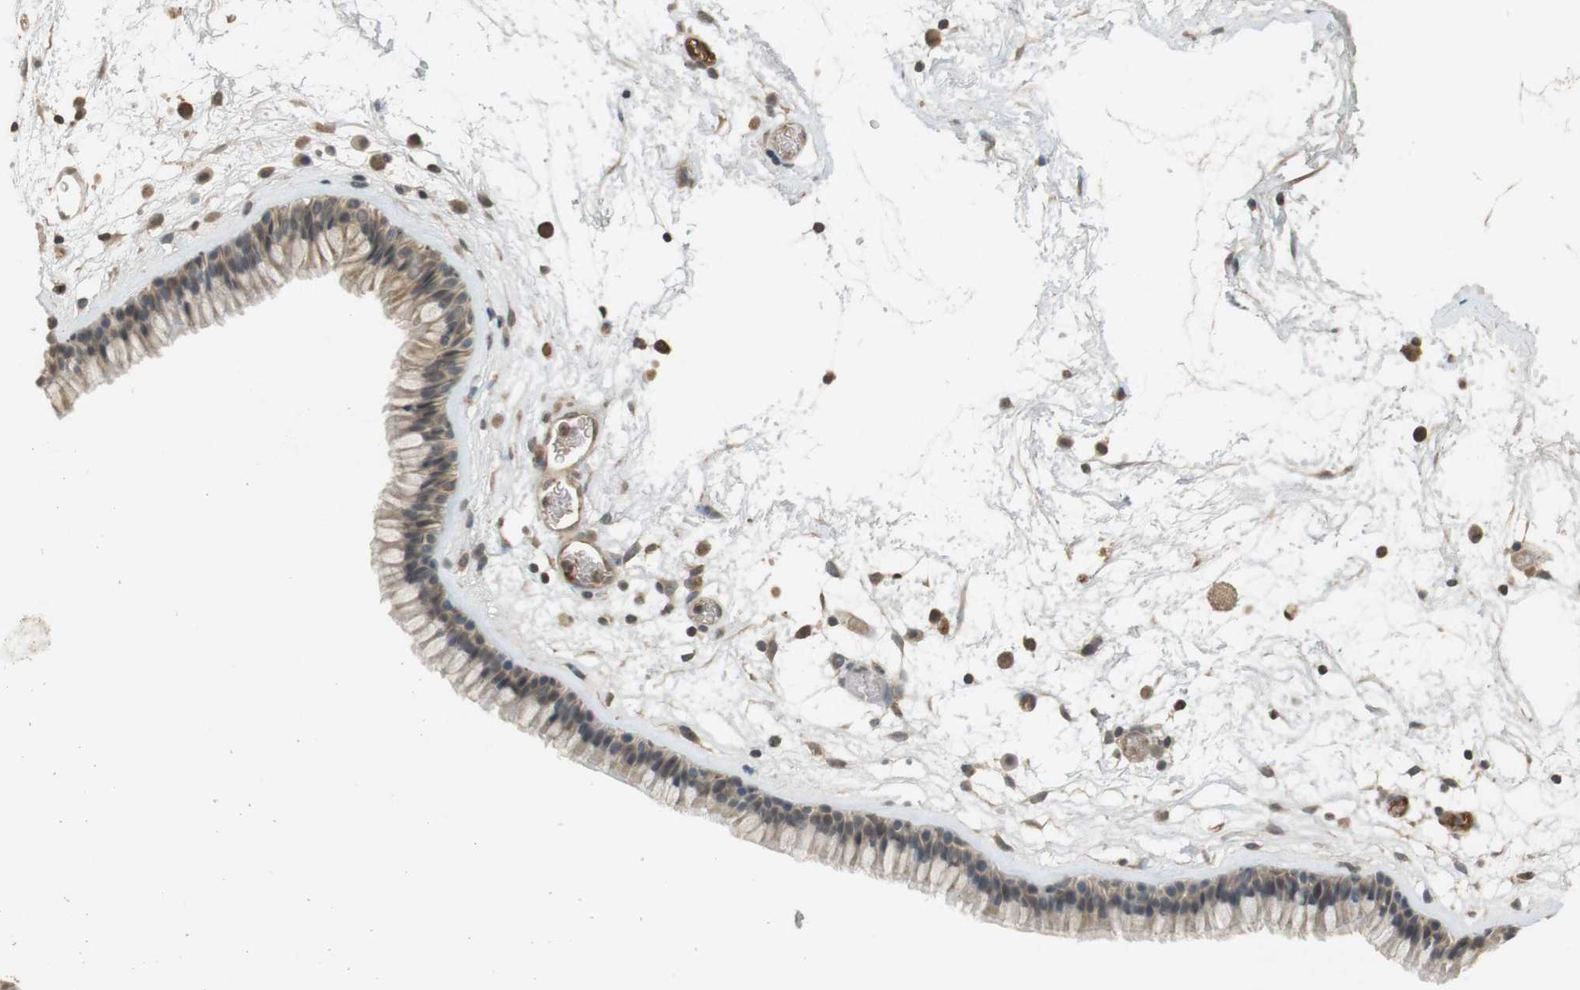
{"staining": {"intensity": "weak", "quantity": ">75%", "location": "cytoplasmic/membranous"}, "tissue": "nasopharynx", "cell_type": "Respiratory epithelial cells", "image_type": "normal", "snomed": [{"axis": "morphology", "description": "Normal tissue, NOS"}, {"axis": "morphology", "description": "Inflammation, NOS"}, {"axis": "topography", "description": "Nasopharynx"}], "caption": "Respiratory epithelial cells display low levels of weak cytoplasmic/membranous positivity in about >75% of cells in unremarkable human nasopharynx. (IHC, brightfield microscopy, high magnification).", "gene": "SRR", "patient": {"sex": "male", "age": 48}}